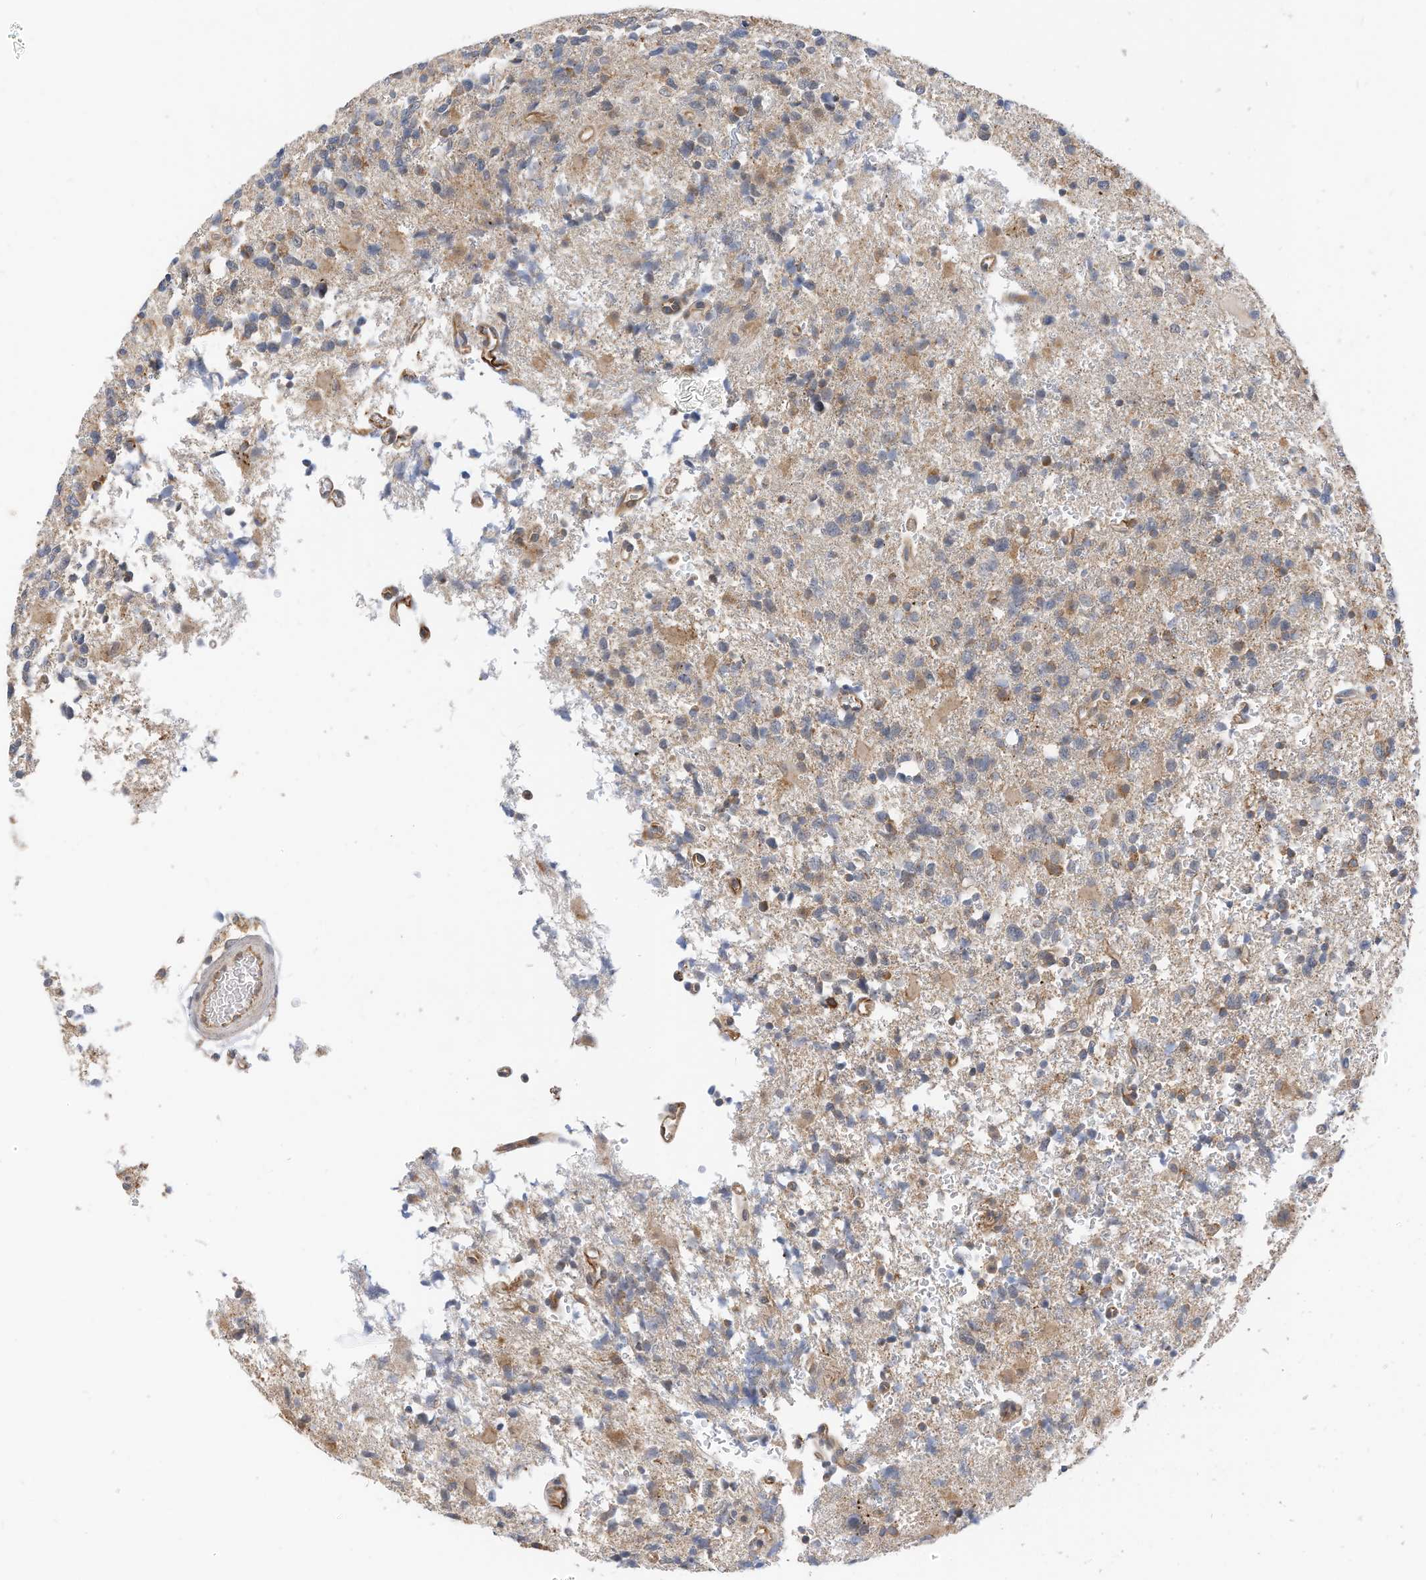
{"staining": {"intensity": "moderate", "quantity": "<25%", "location": "cytoplasmic/membranous"}, "tissue": "glioma", "cell_type": "Tumor cells", "image_type": "cancer", "snomed": [{"axis": "morphology", "description": "Glioma, malignant, High grade"}, {"axis": "topography", "description": "Brain"}], "caption": "Immunohistochemical staining of human malignant glioma (high-grade) reveals low levels of moderate cytoplasmic/membranous staining in approximately <25% of tumor cells.", "gene": "METTL6", "patient": {"sex": "female", "age": 62}}